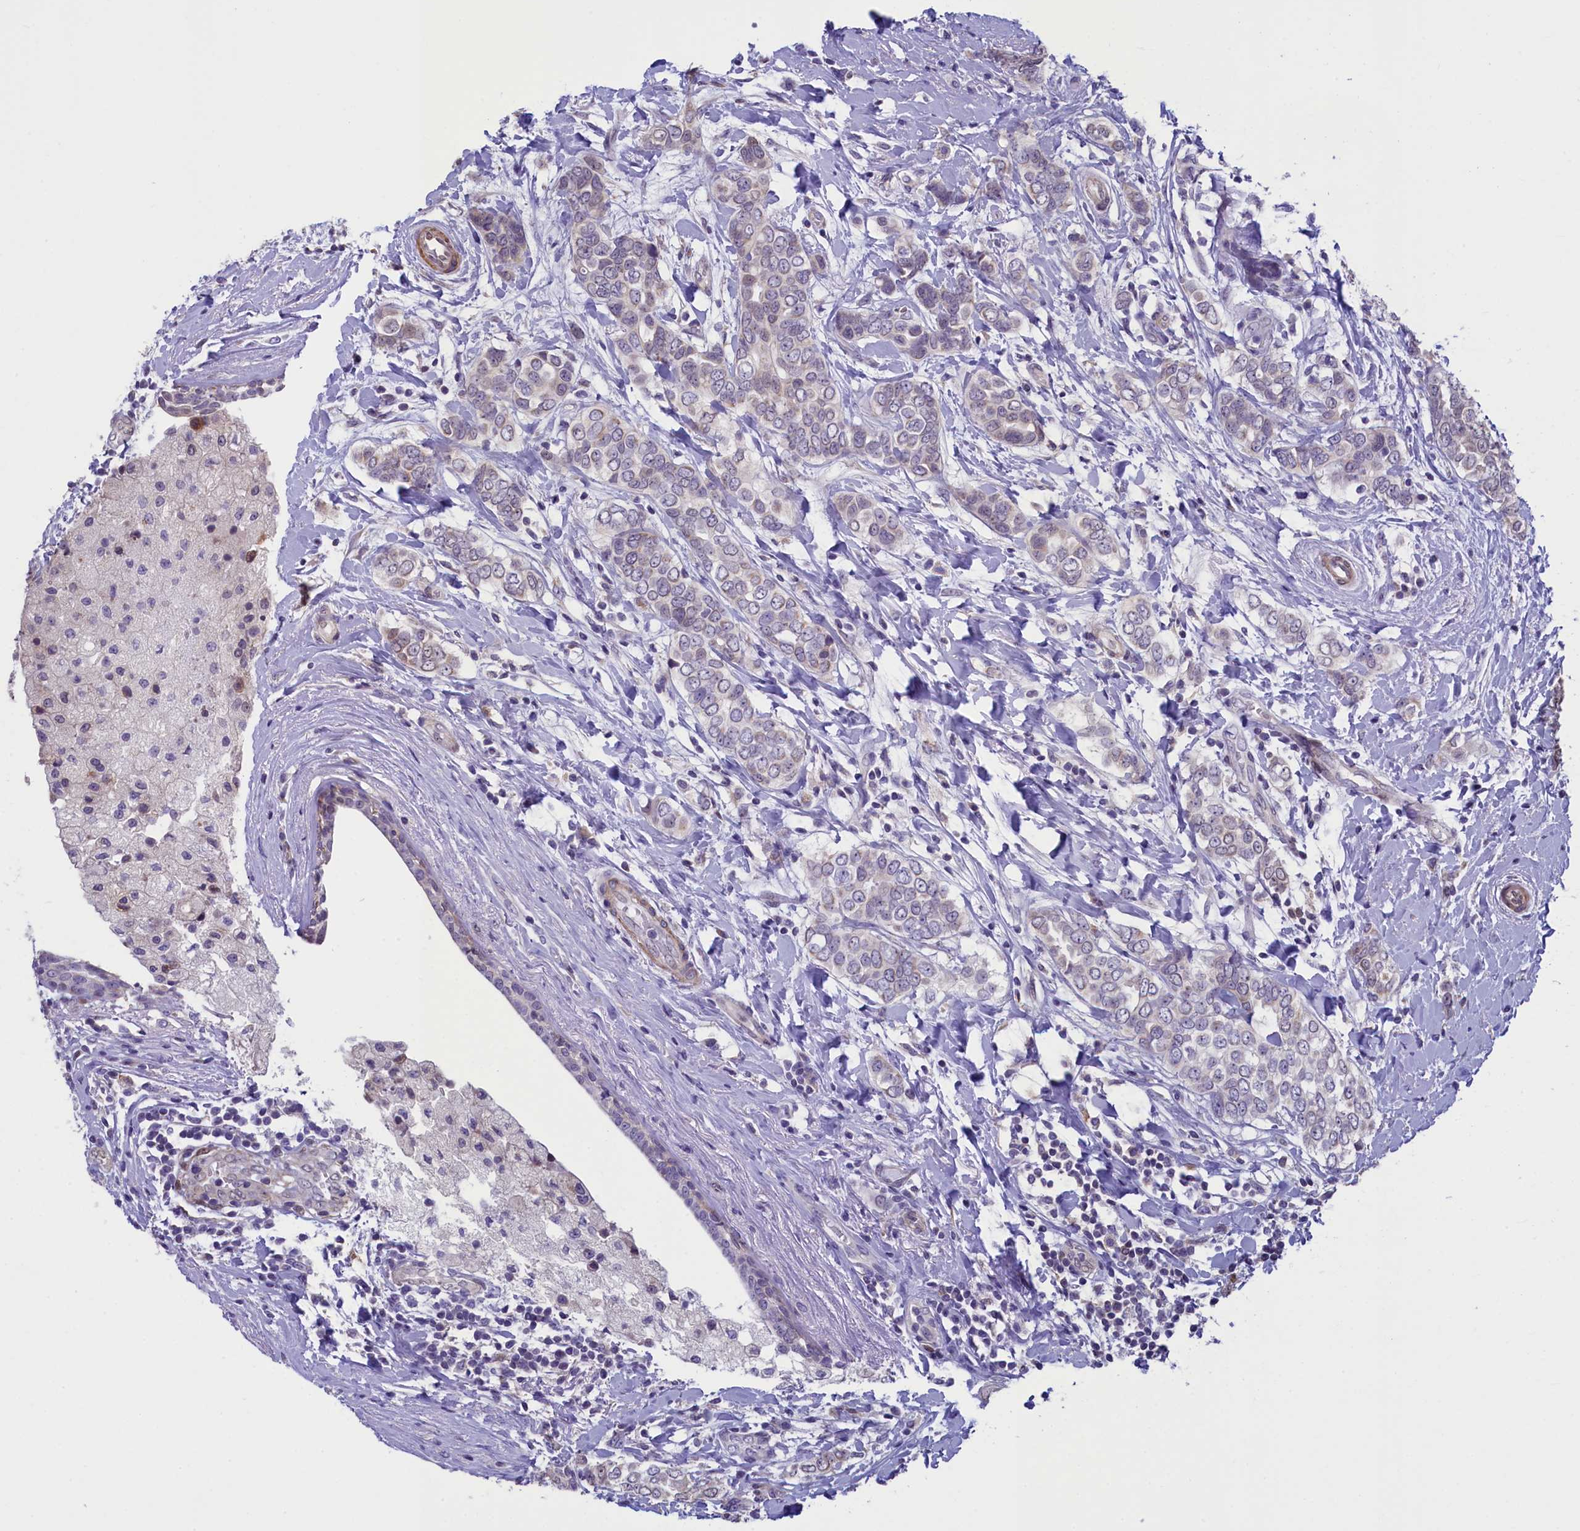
{"staining": {"intensity": "negative", "quantity": "none", "location": "none"}, "tissue": "breast cancer", "cell_type": "Tumor cells", "image_type": "cancer", "snomed": [{"axis": "morphology", "description": "Lobular carcinoma"}, {"axis": "topography", "description": "Breast"}], "caption": "Immunohistochemistry image of breast lobular carcinoma stained for a protein (brown), which shows no staining in tumor cells.", "gene": "IGSF6", "patient": {"sex": "female", "age": 51}}